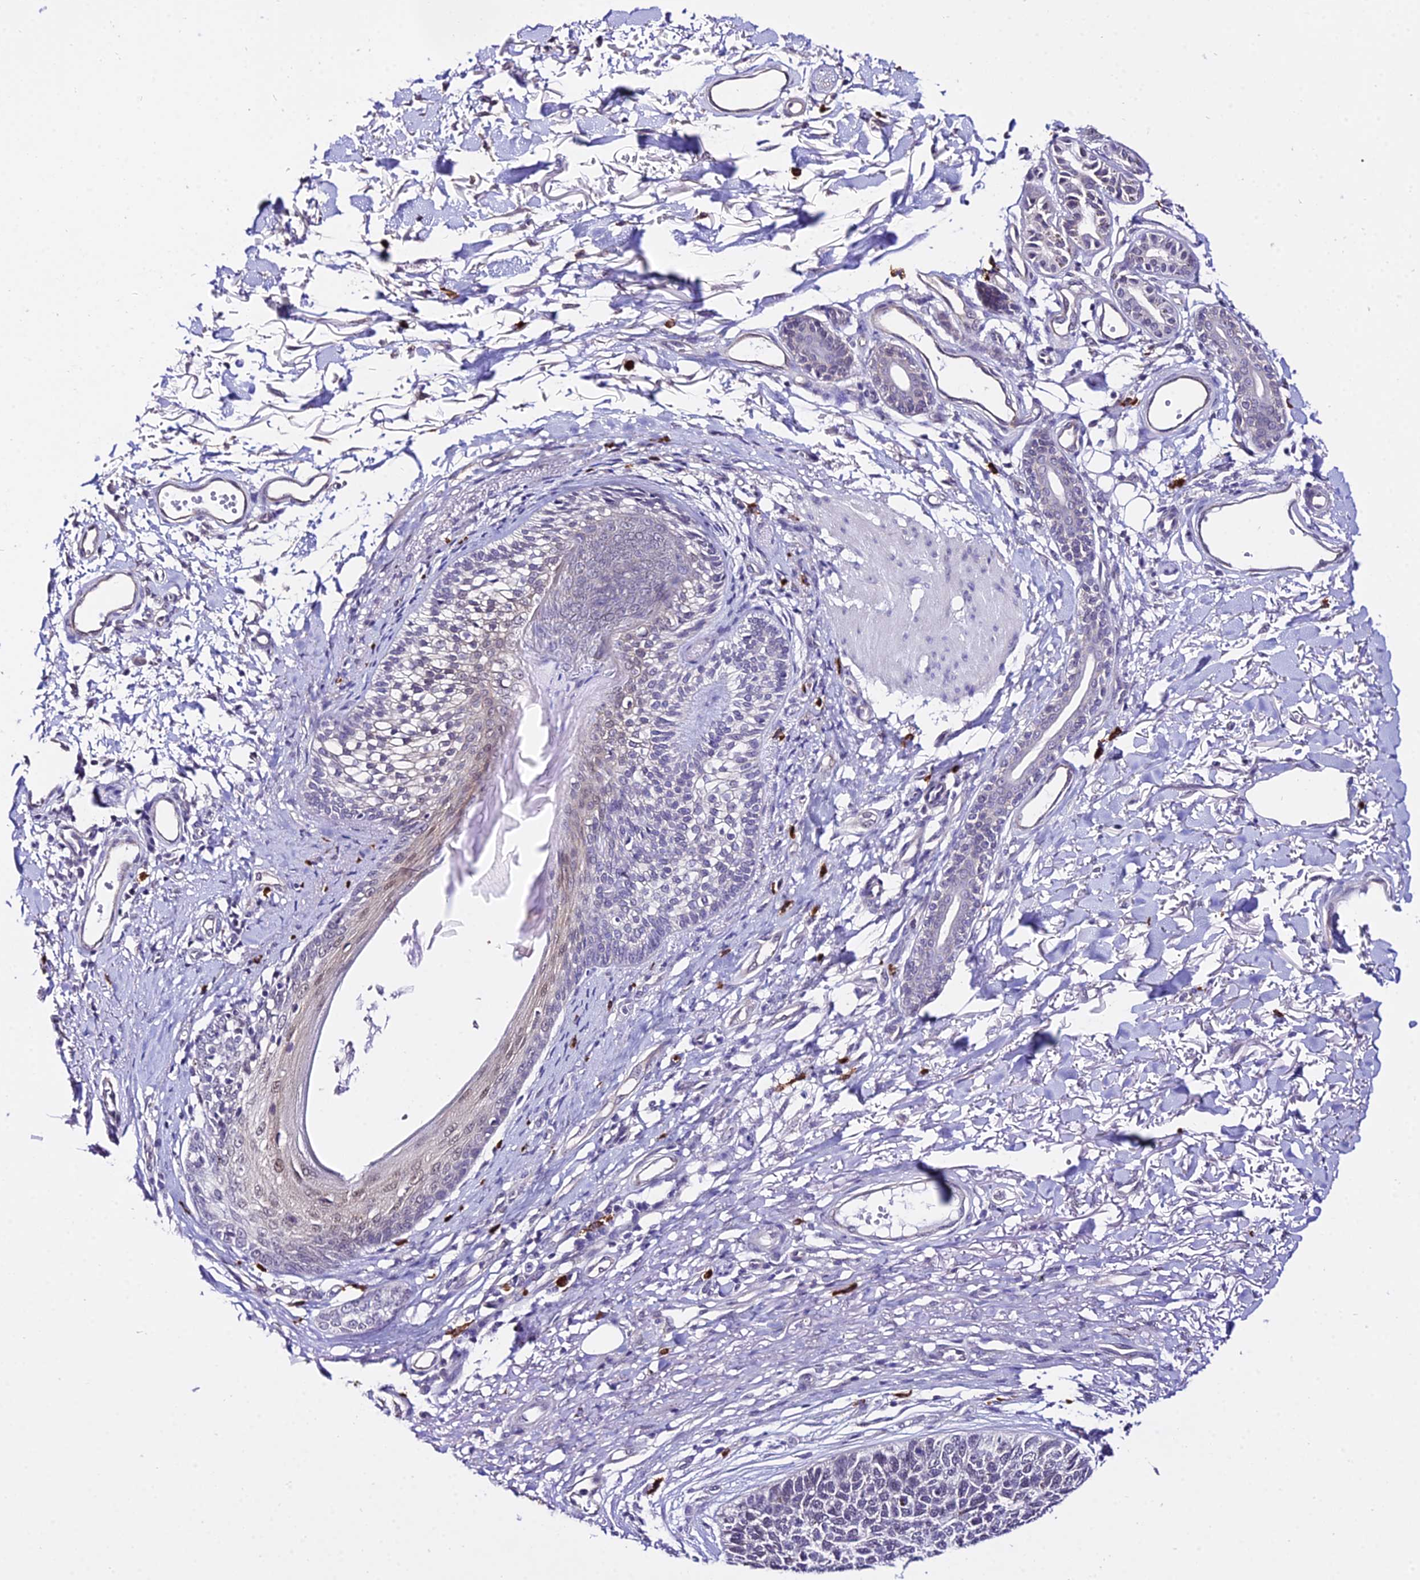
{"staining": {"intensity": "negative", "quantity": "none", "location": "none"}, "tissue": "skin cancer", "cell_type": "Tumor cells", "image_type": "cancer", "snomed": [{"axis": "morphology", "description": "Basal cell carcinoma"}, {"axis": "topography", "description": "Skin"}], "caption": "IHC histopathology image of human skin basal cell carcinoma stained for a protein (brown), which demonstrates no expression in tumor cells.", "gene": "POLR2I", "patient": {"sex": "female", "age": 84}}